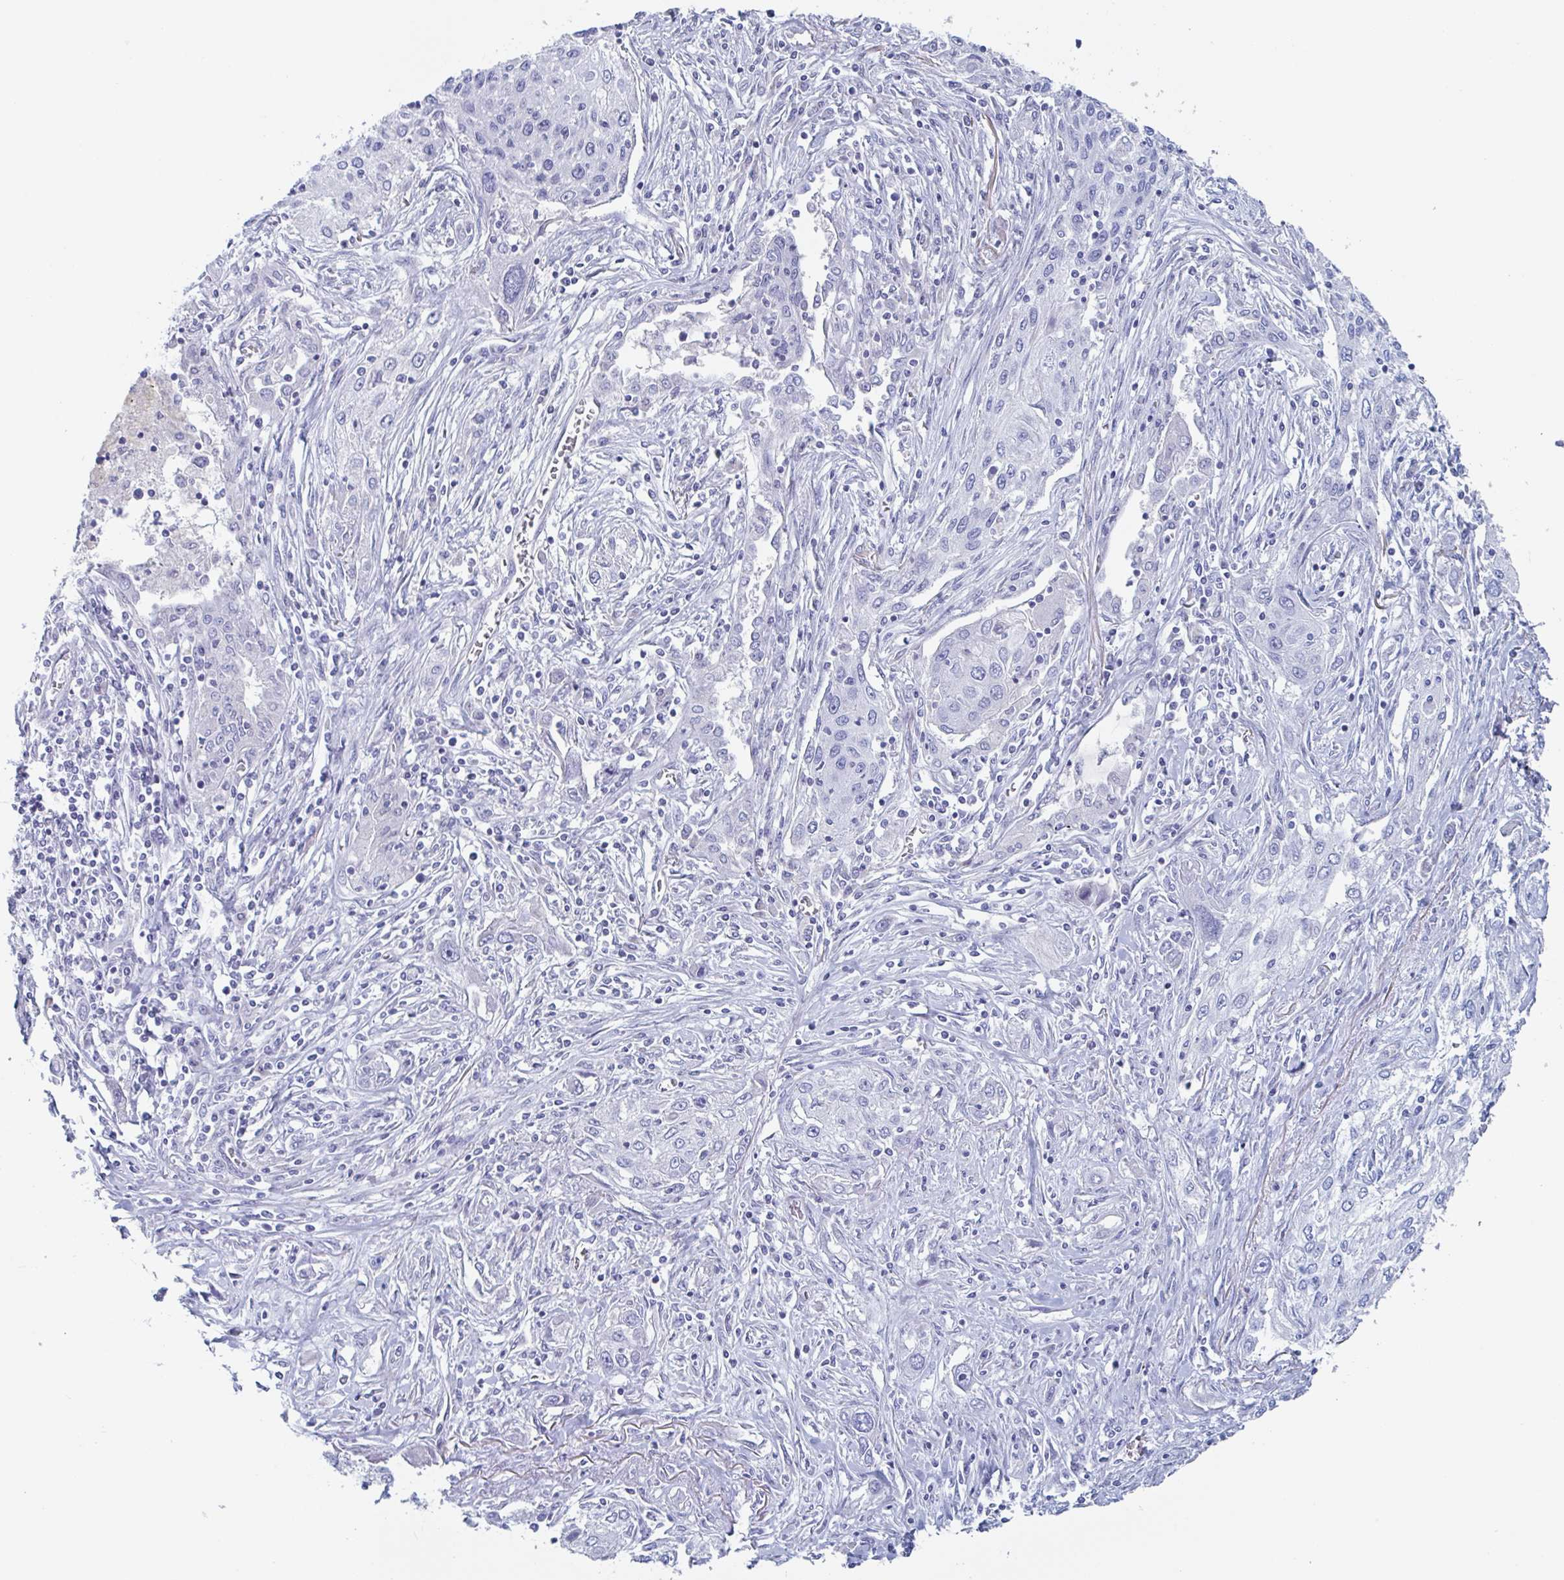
{"staining": {"intensity": "negative", "quantity": "none", "location": "none"}, "tissue": "lung cancer", "cell_type": "Tumor cells", "image_type": "cancer", "snomed": [{"axis": "morphology", "description": "Squamous cell carcinoma, NOS"}, {"axis": "topography", "description": "Lung"}], "caption": "Lung cancer was stained to show a protein in brown. There is no significant positivity in tumor cells.", "gene": "NT5C3B", "patient": {"sex": "female", "age": 69}}